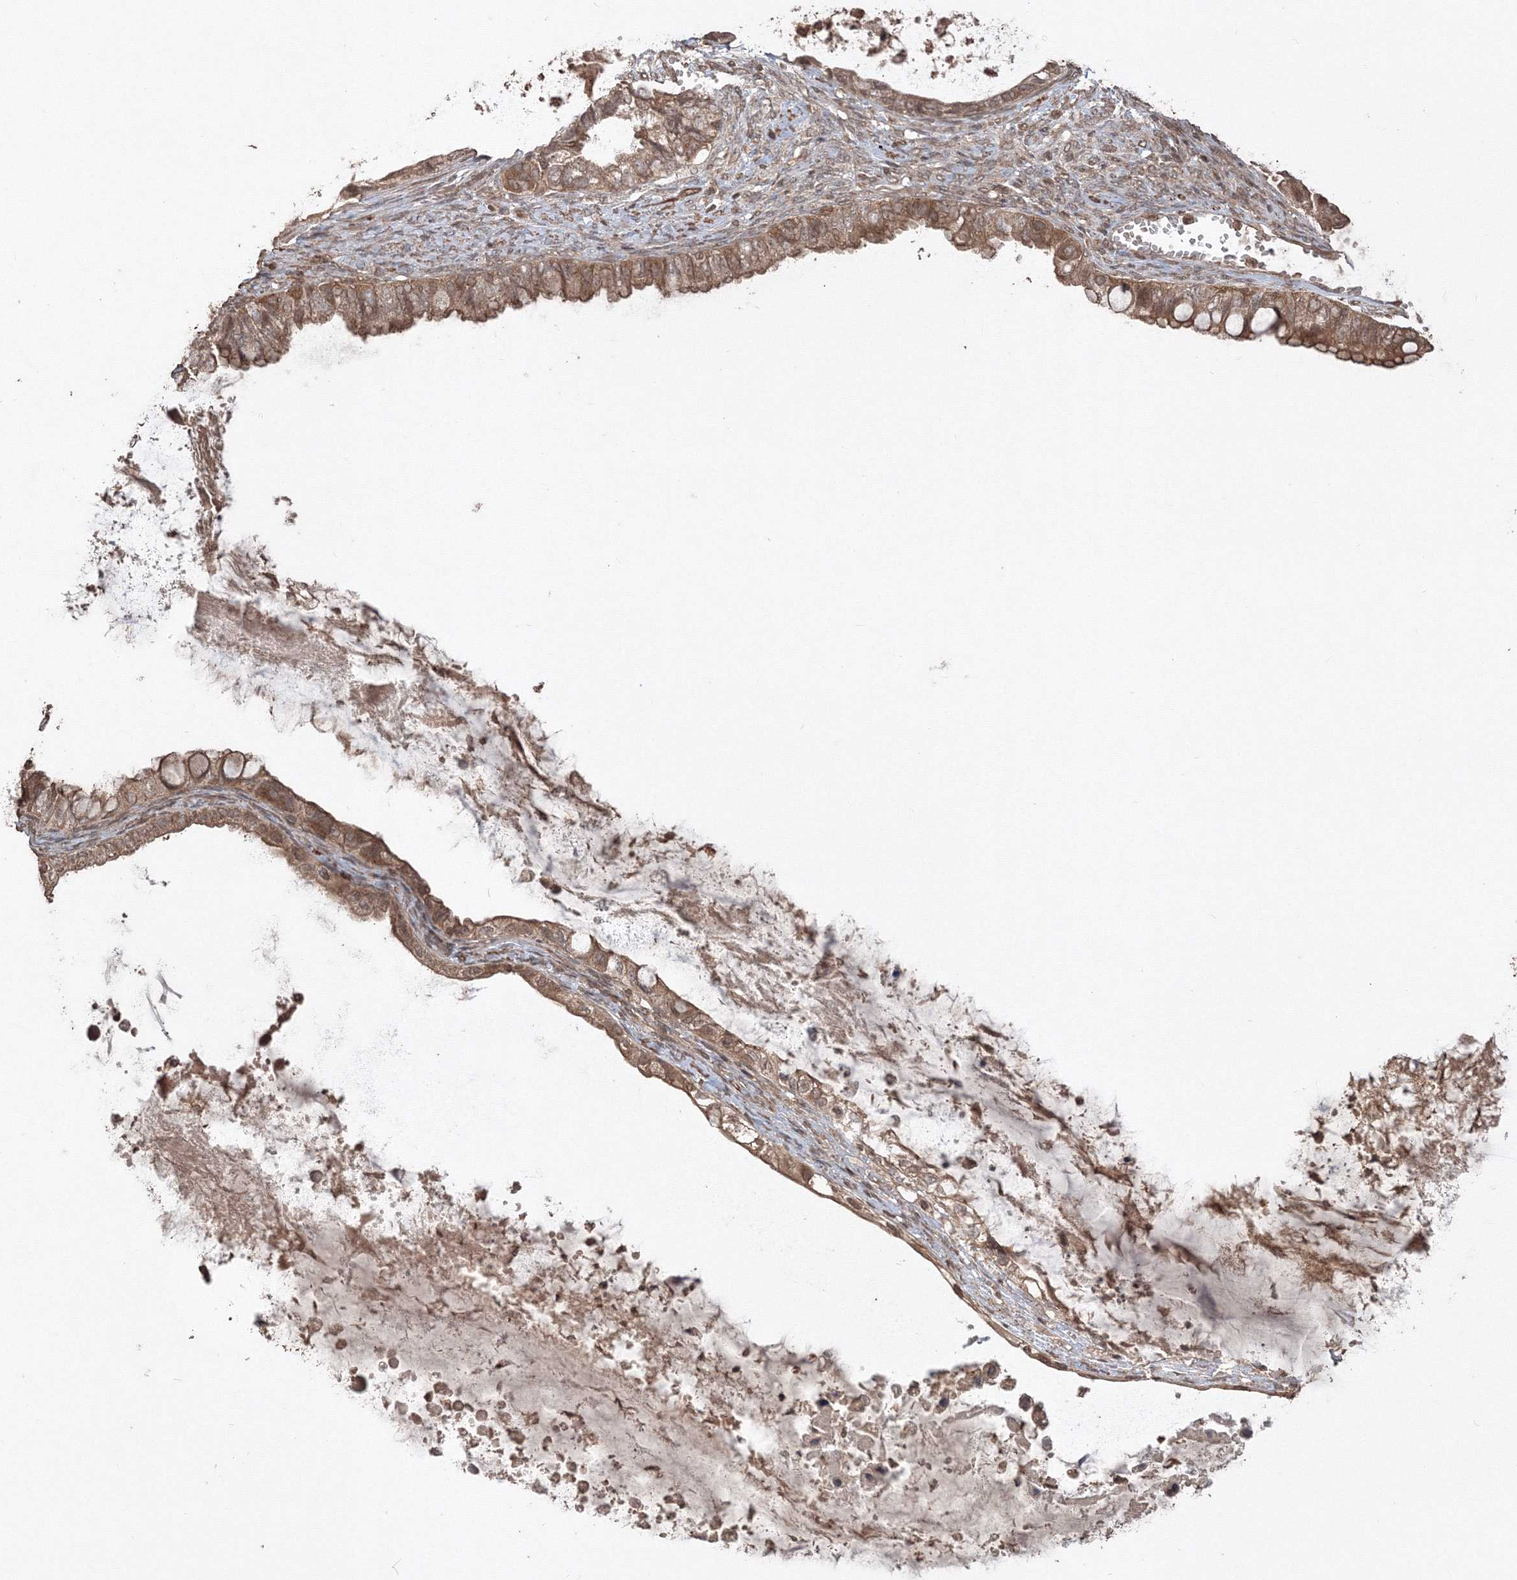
{"staining": {"intensity": "moderate", "quantity": ">75%", "location": "cytoplasmic/membranous"}, "tissue": "ovarian cancer", "cell_type": "Tumor cells", "image_type": "cancer", "snomed": [{"axis": "morphology", "description": "Cystadenocarcinoma, mucinous, NOS"}, {"axis": "topography", "description": "Ovary"}], "caption": "A photomicrograph showing moderate cytoplasmic/membranous staining in approximately >75% of tumor cells in ovarian mucinous cystadenocarcinoma, as visualized by brown immunohistochemical staining.", "gene": "CCDC122", "patient": {"sex": "female", "age": 80}}